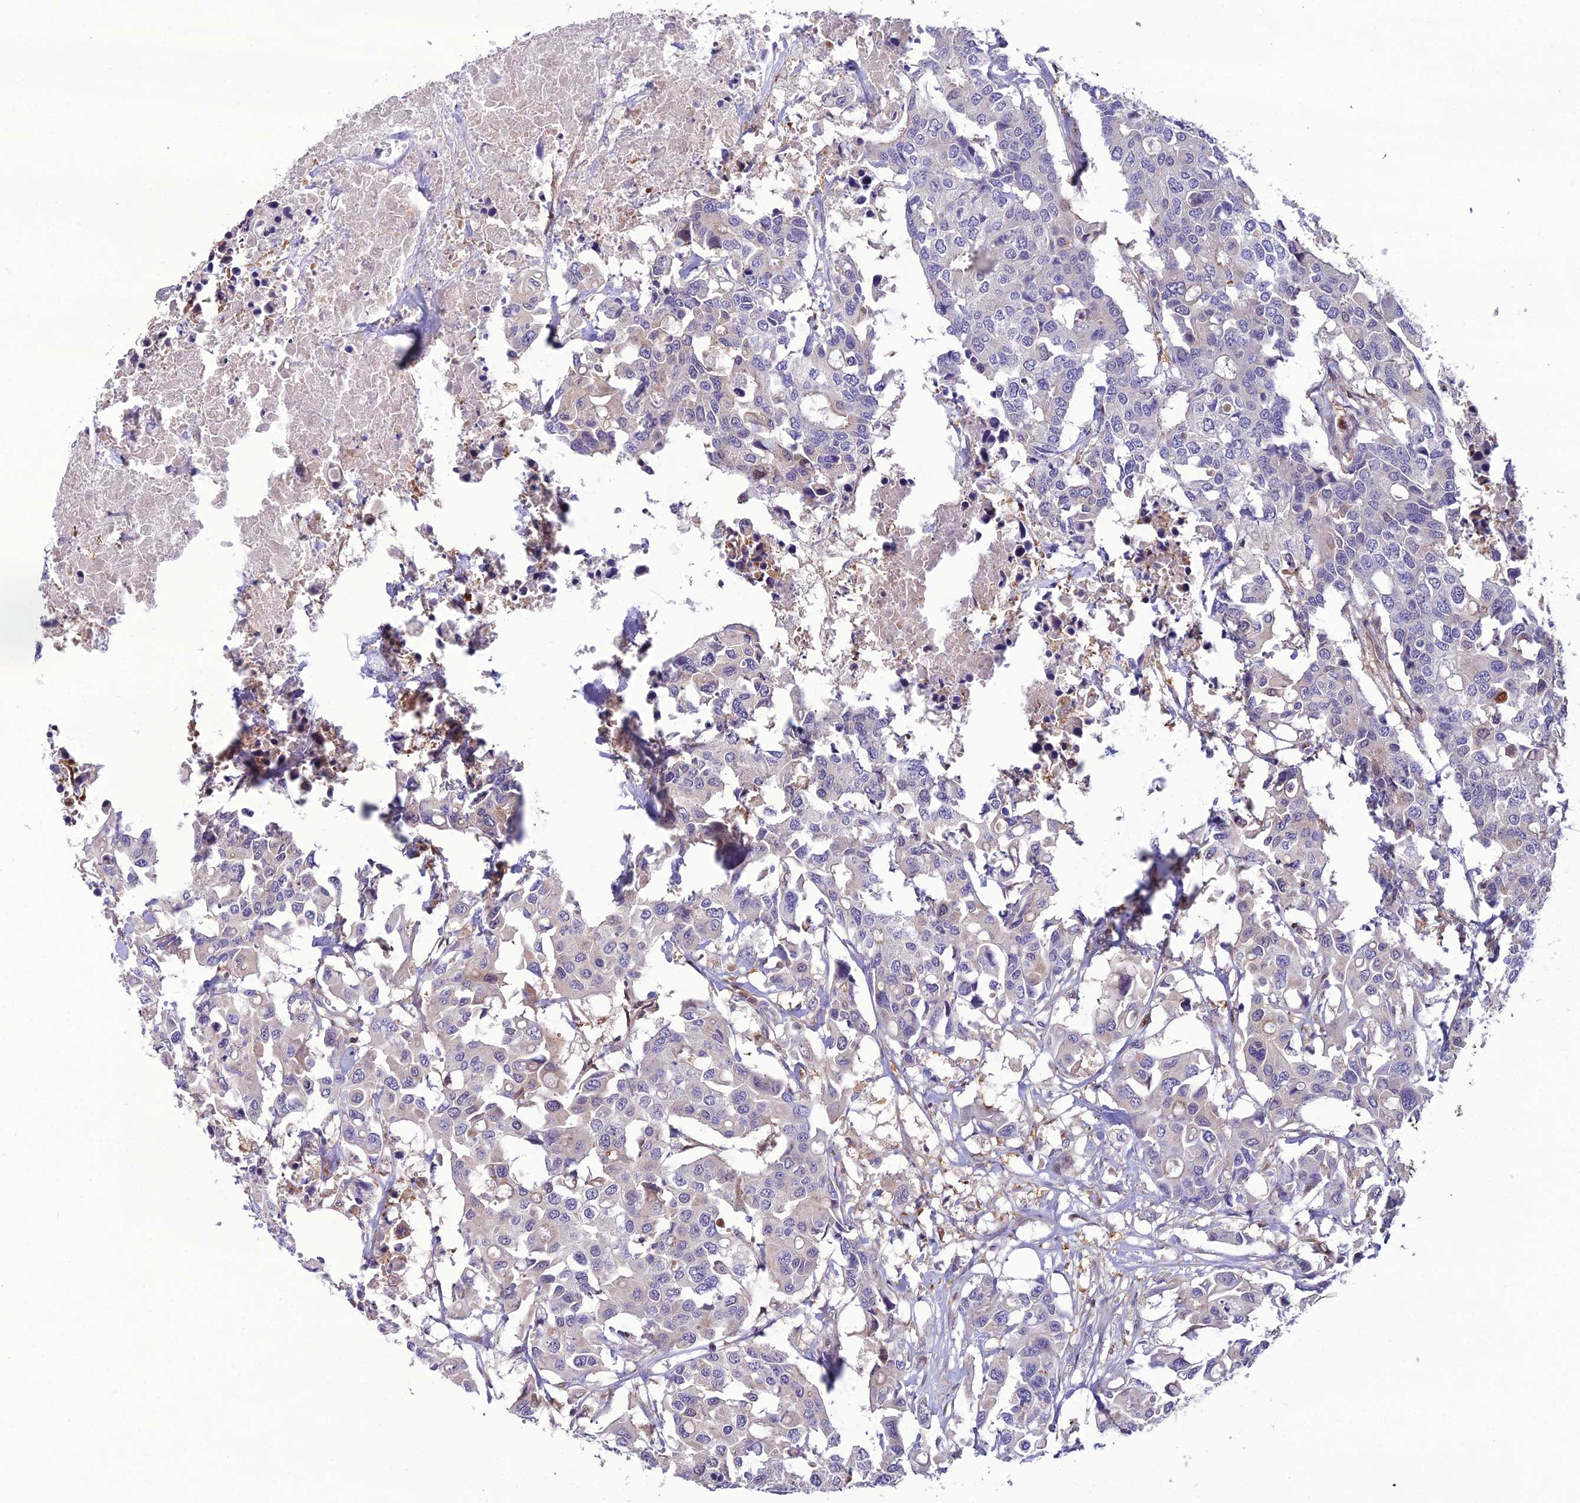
{"staining": {"intensity": "negative", "quantity": "none", "location": "none"}, "tissue": "colorectal cancer", "cell_type": "Tumor cells", "image_type": "cancer", "snomed": [{"axis": "morphology", "description": "Adenocarcinoma, NOS"}, {"axis": "topography", "description": "Colon"}], "caption": "Immunohistochemistry of human adenocarcinoma (colorectal) exhibits no positivity in tumor cells. (DAB IHC, high magnification).", "gene": "GDF6", "patient": {"sex": "male", "age": 77}}